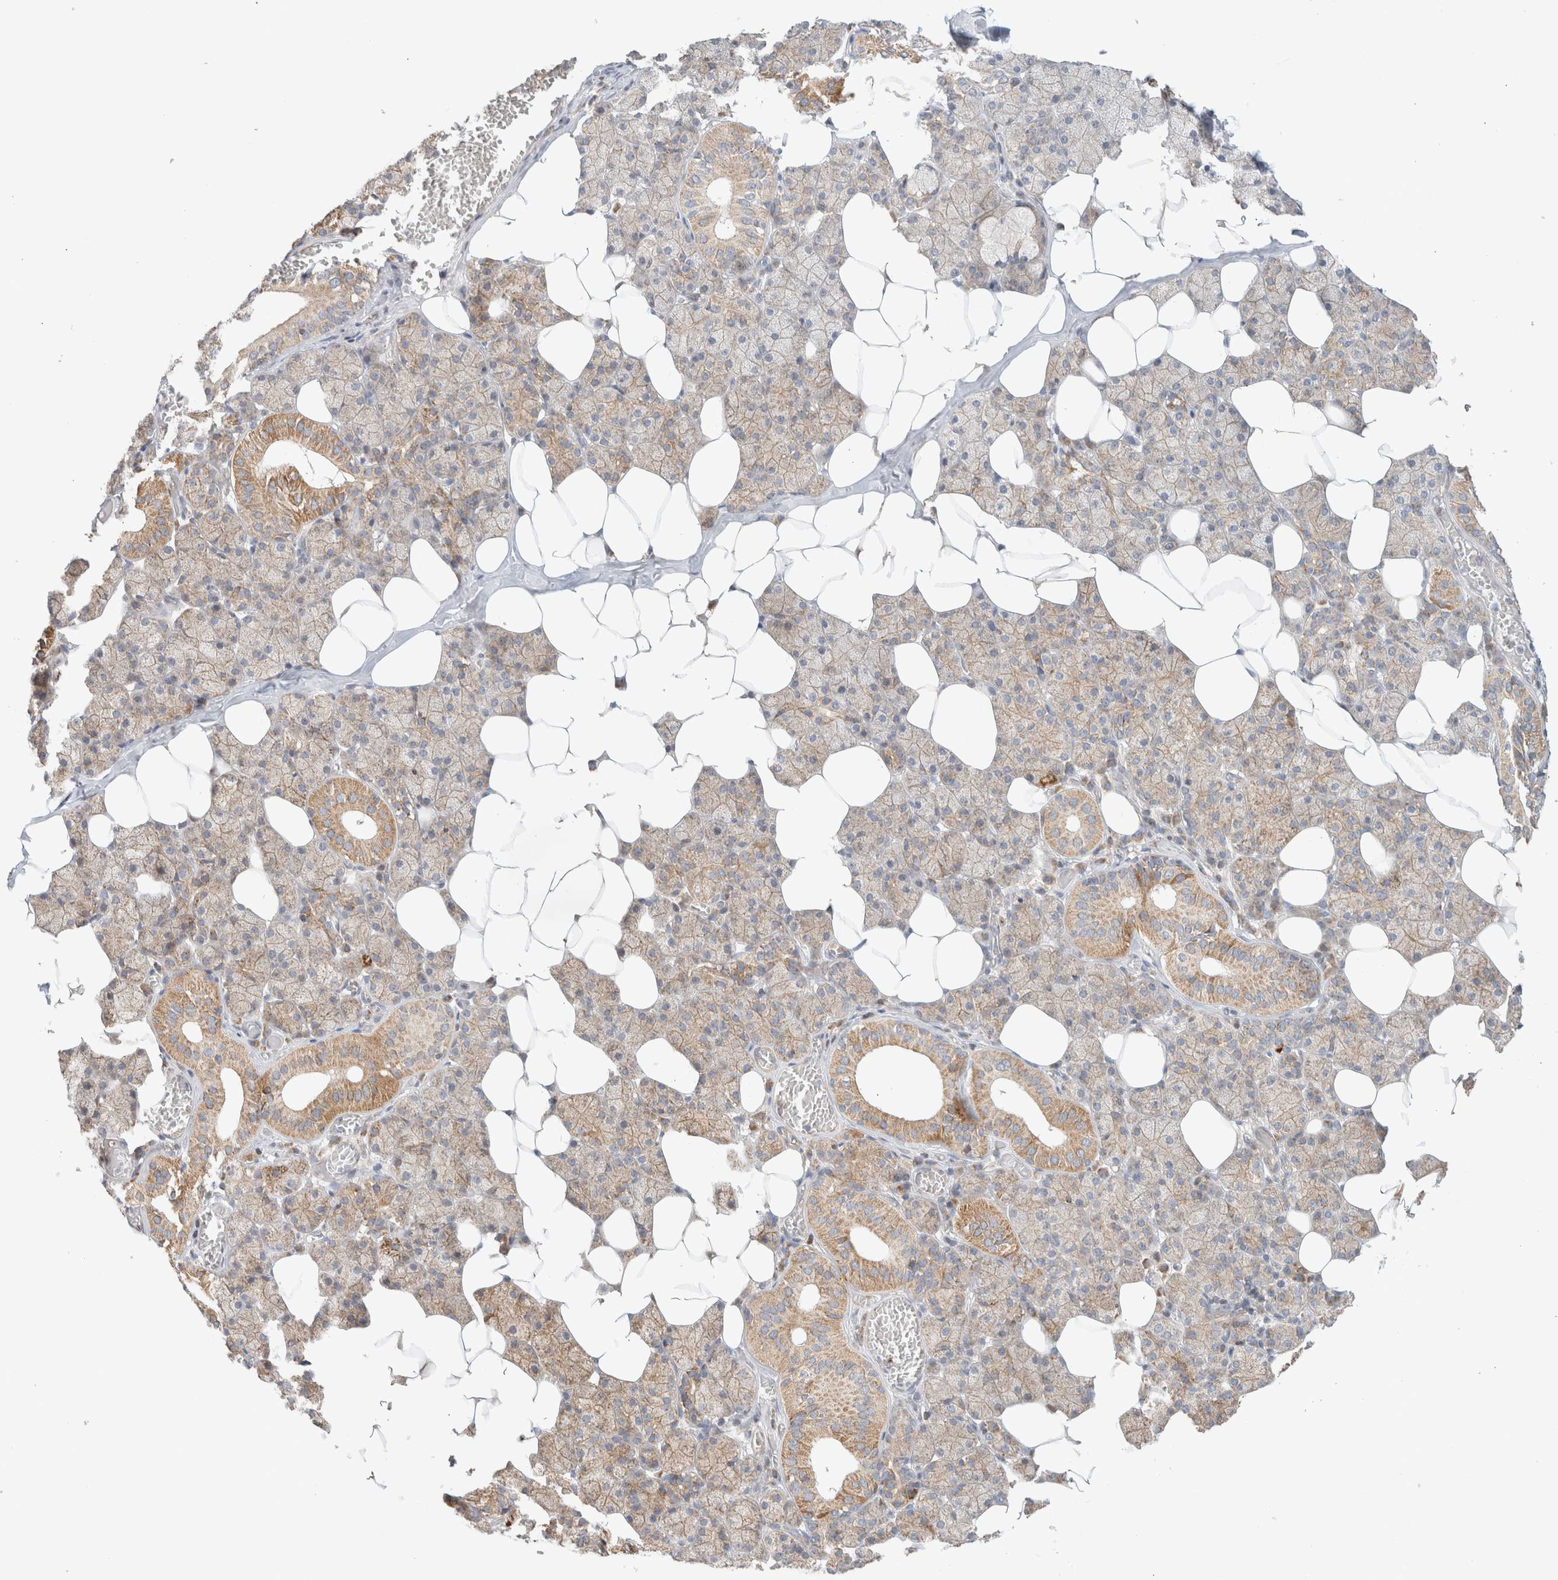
{"staining": {"intensity": "moderate", "quantity": ">75%", "location": "cytoplasmic/membranous"}, "tissue": "salivary gland", "cell_type": "Glandular cells", "image_type": "normal", "snomed": [{"axis": "morphology", "description": "Normal tissue, NOS"}, {"axis": "topography", "description": "Salivary gland"}], "caption": "Moderate cytoplasmic/membranous expression is appreciated in approximately >75% of glandular cells in unremarkable salivary gland.", "gene": "MRM3", "patient": {"sex": "female", "age": 33}}